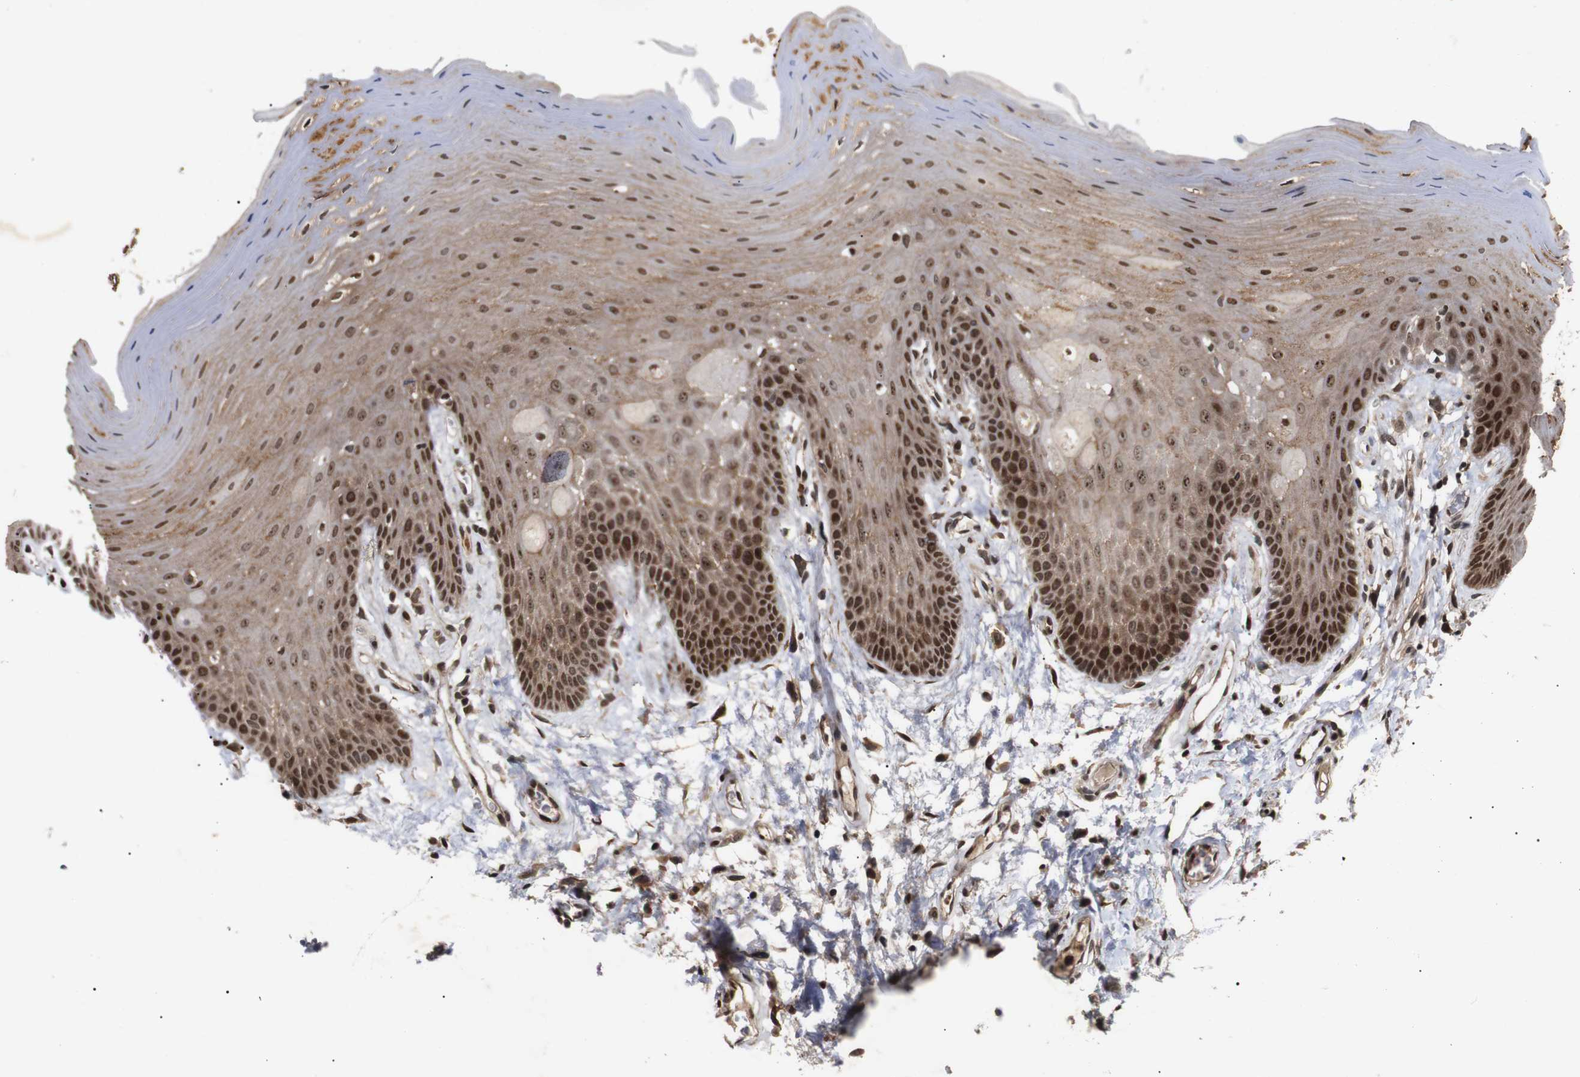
{"staining": {"intensity": "strong", "quantity": ">75%", "location": "cytoplasmic/membranous,nuclear"}, "tissue": "oral mucosa", "cell_type": "Squamous epithelial cells", "image_type": "normal", "snomed": [{"axis": "morphology", "description": "Normal tissue, NOS"}, {"axis": "morphology", "description": "Squamous cell carcinoma, NOS"}, {"axis": "topography", "description": "Skeletal muscle"}, {"axis": "topography", "description": "Adipose tissue"}, {"axis": "topography", "description": "Vascular tissue"}, {"axis": "topography", "description": "Oral tissue"}, {"axis": "topography", "description": "Peripheral nerve tissue"}, {"axis": "topography", "description": "Head-Neck"}], "caption": "Benign oral mucosa reveals strong cytoplasmic/membranous,nuclear positivity in about >75% of squamous epithelial cells, visualized by immunohistochemistry.", "gene": "KIF23", "patient": {"sex": "male", "age": 71}}